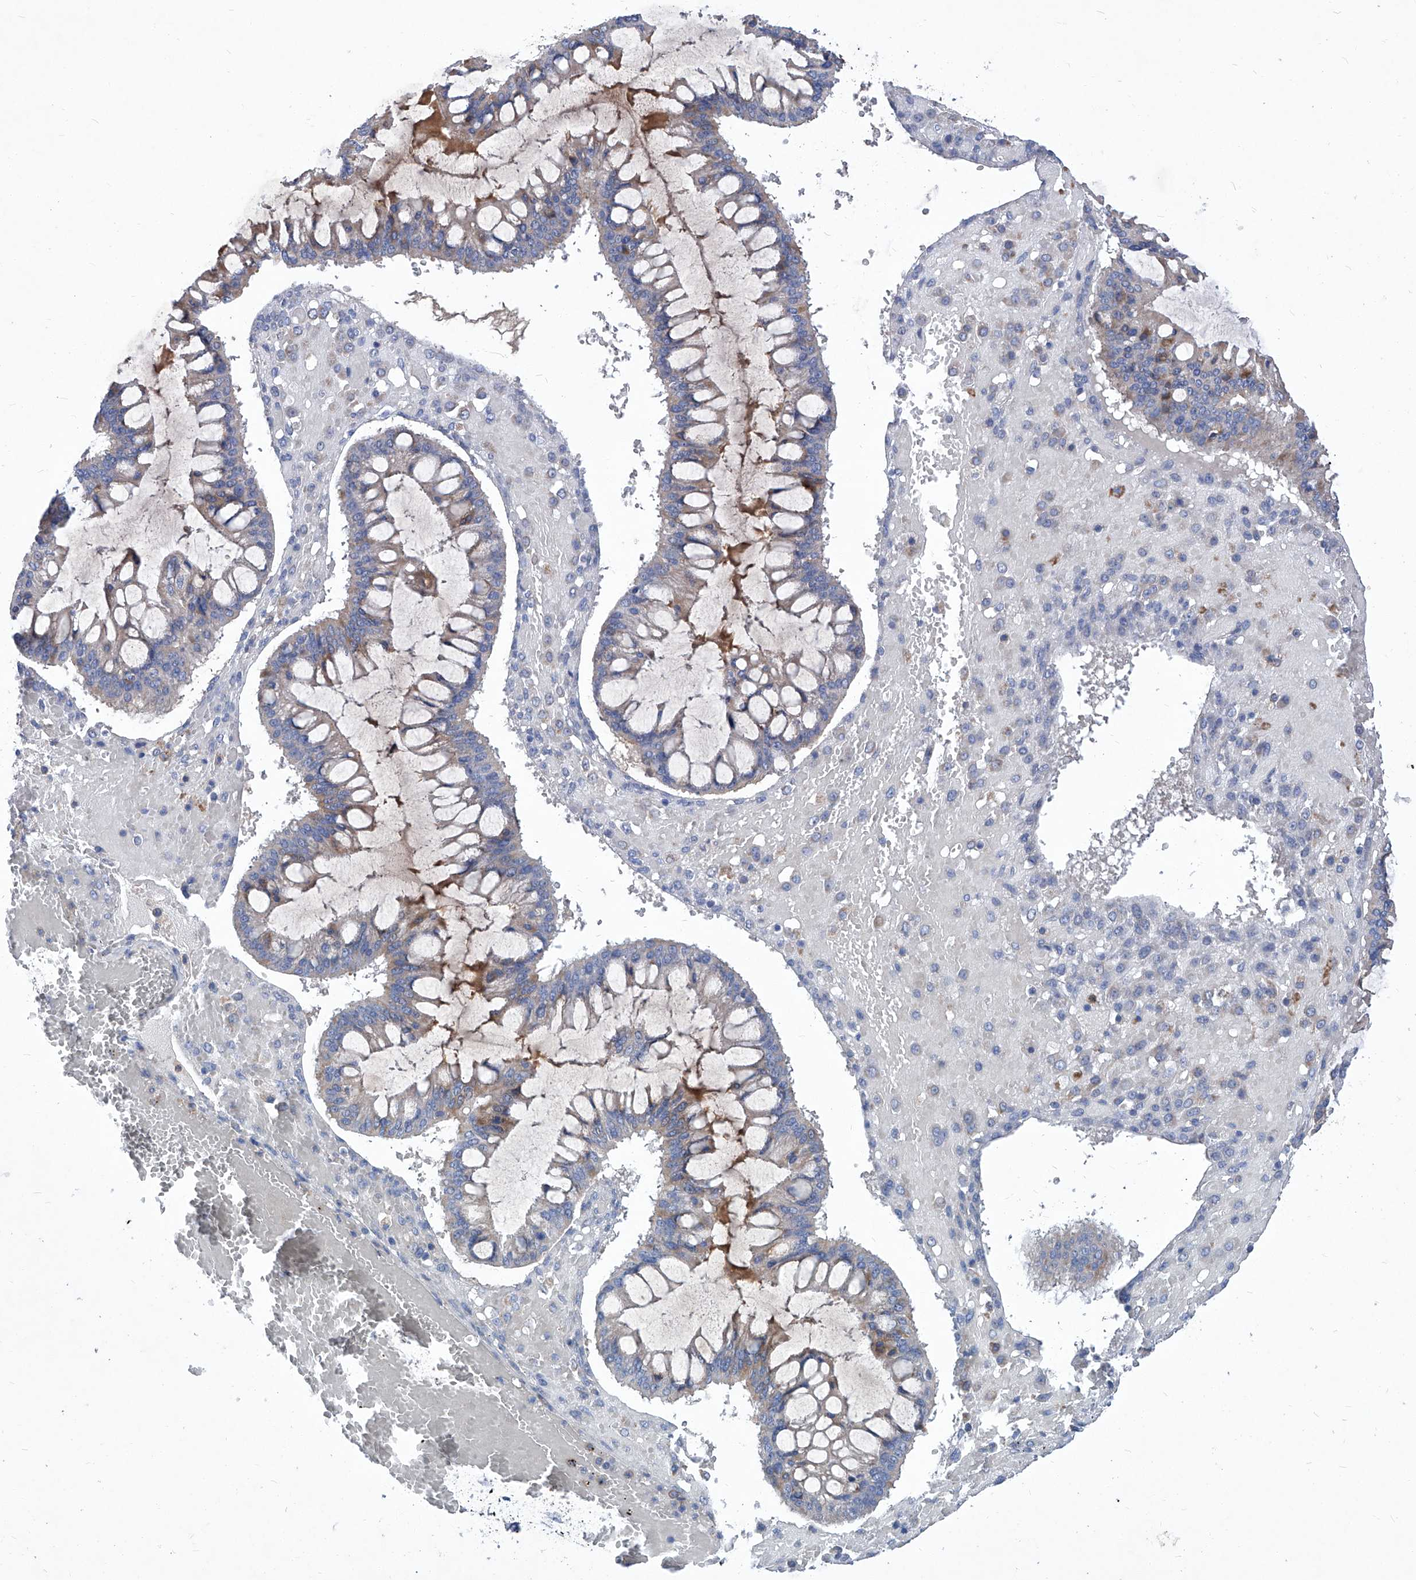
{"staining": {"intensity": "negative", "quantity": "none", "location": "none"}, "tissue": "ovarian cancer", "cell_type": "Tumor cells", "image_type": "cancer", "snomed": [{"axis": "morphology", "description": "Cystadenocarcinoma, mucinous, NOS"}, {"axis": "topography", "description": "Ovary"}], "caption": "This is a image of immunohistochemistry staining of ovarian mucinous cystadenocarcinoma, which shows no positivity in tumor cells.", "gene": "EPHA8", "patient": {"sex": "female", "age": 73}}